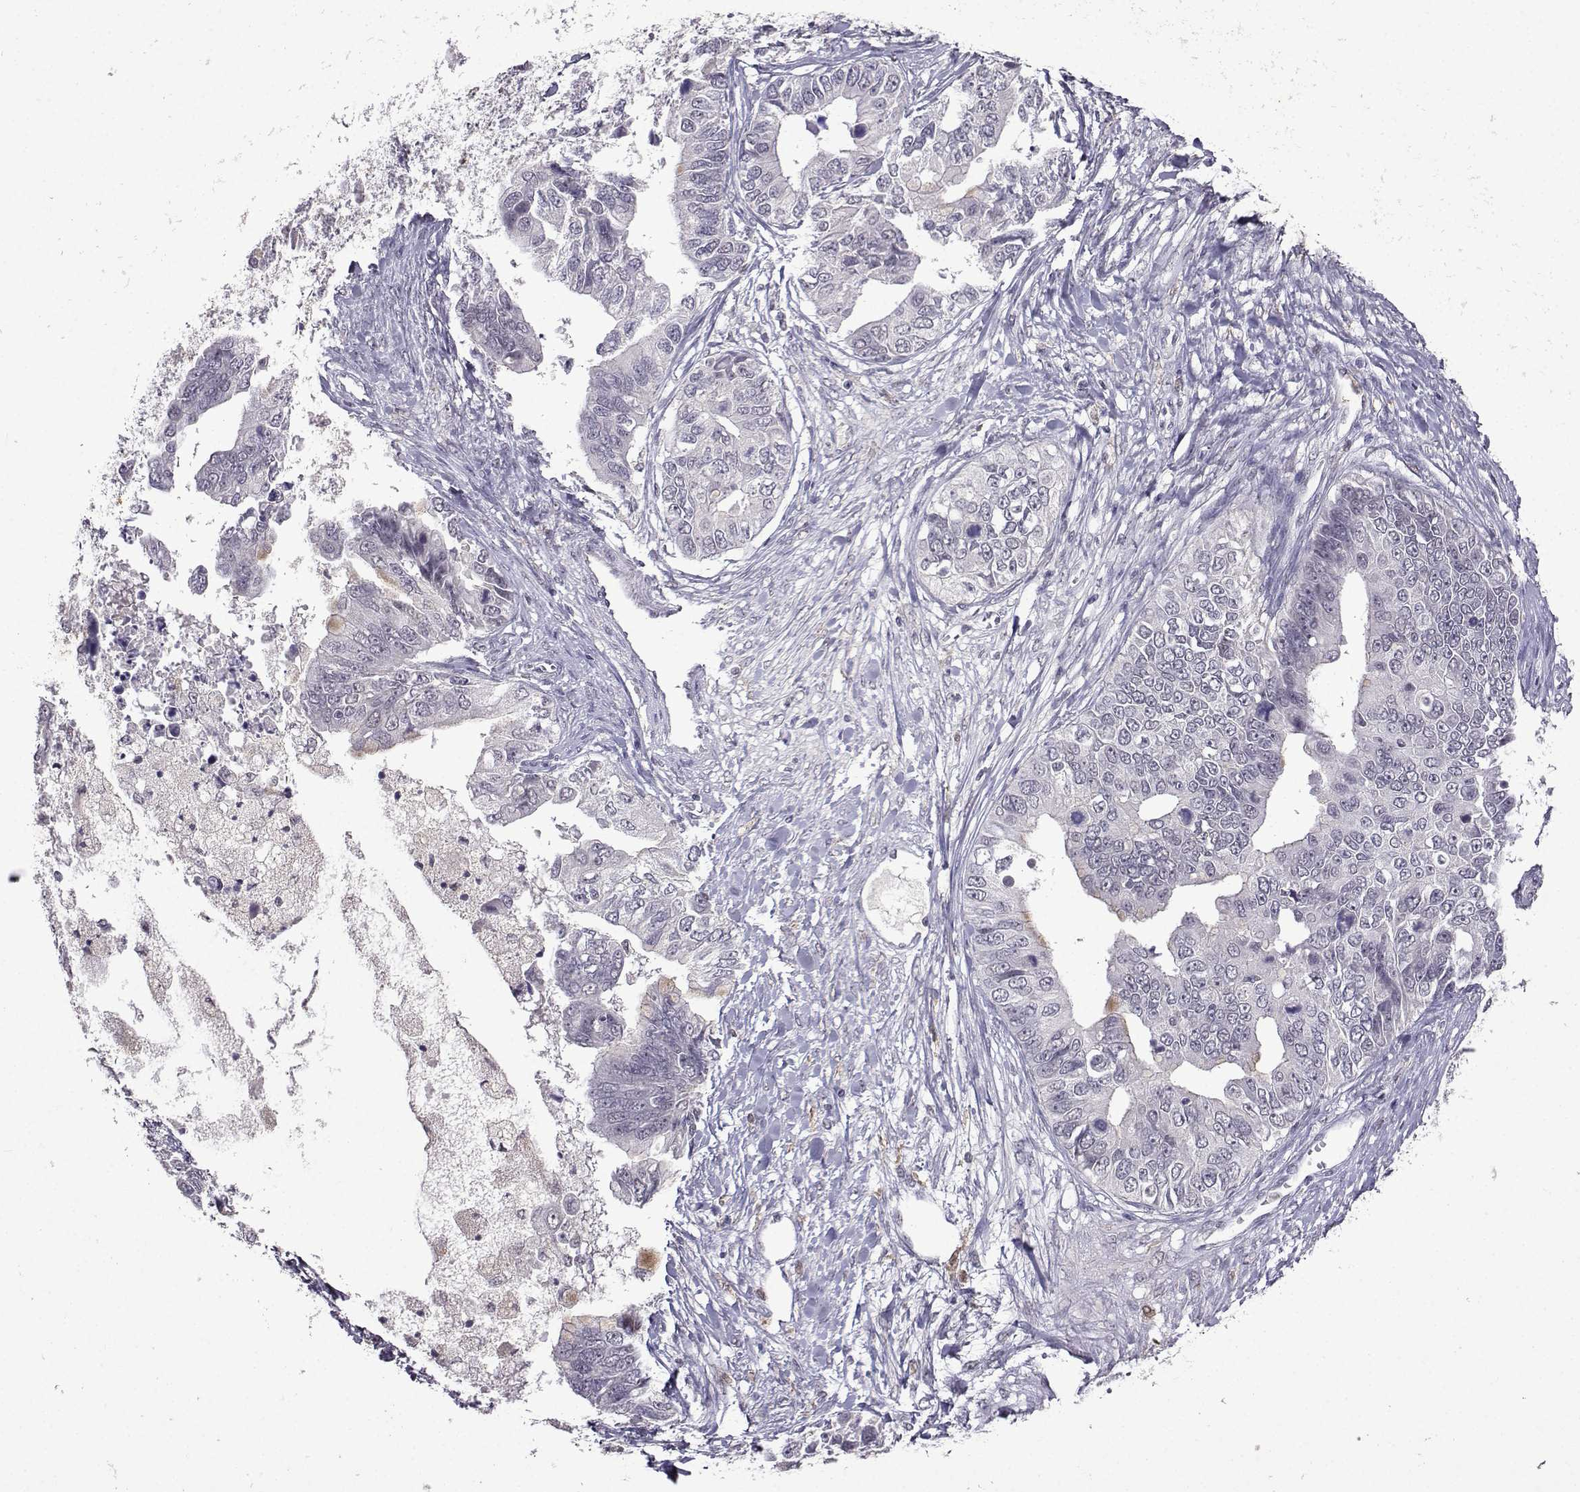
{"staining": {"intensity": "negative", "quantity": "none", "location": "none"}, "tissue": "ovarian cancer", "cell_type": "Tumor cells", "image_type": "cancer", "snomed": [{"axis": "morphology", "description": "Cystadenocarcinoma, mucinous, NOS"}, {"axis": "topography", "description": "Ovary"}], "caption": "Immunohistochemical staining of human mucinous cystadenocarcinoma (ovarian) reveals no significant staining in tumor cells.", "gene": "CCL28", "patient": {"sex": "female", "age": 76}}